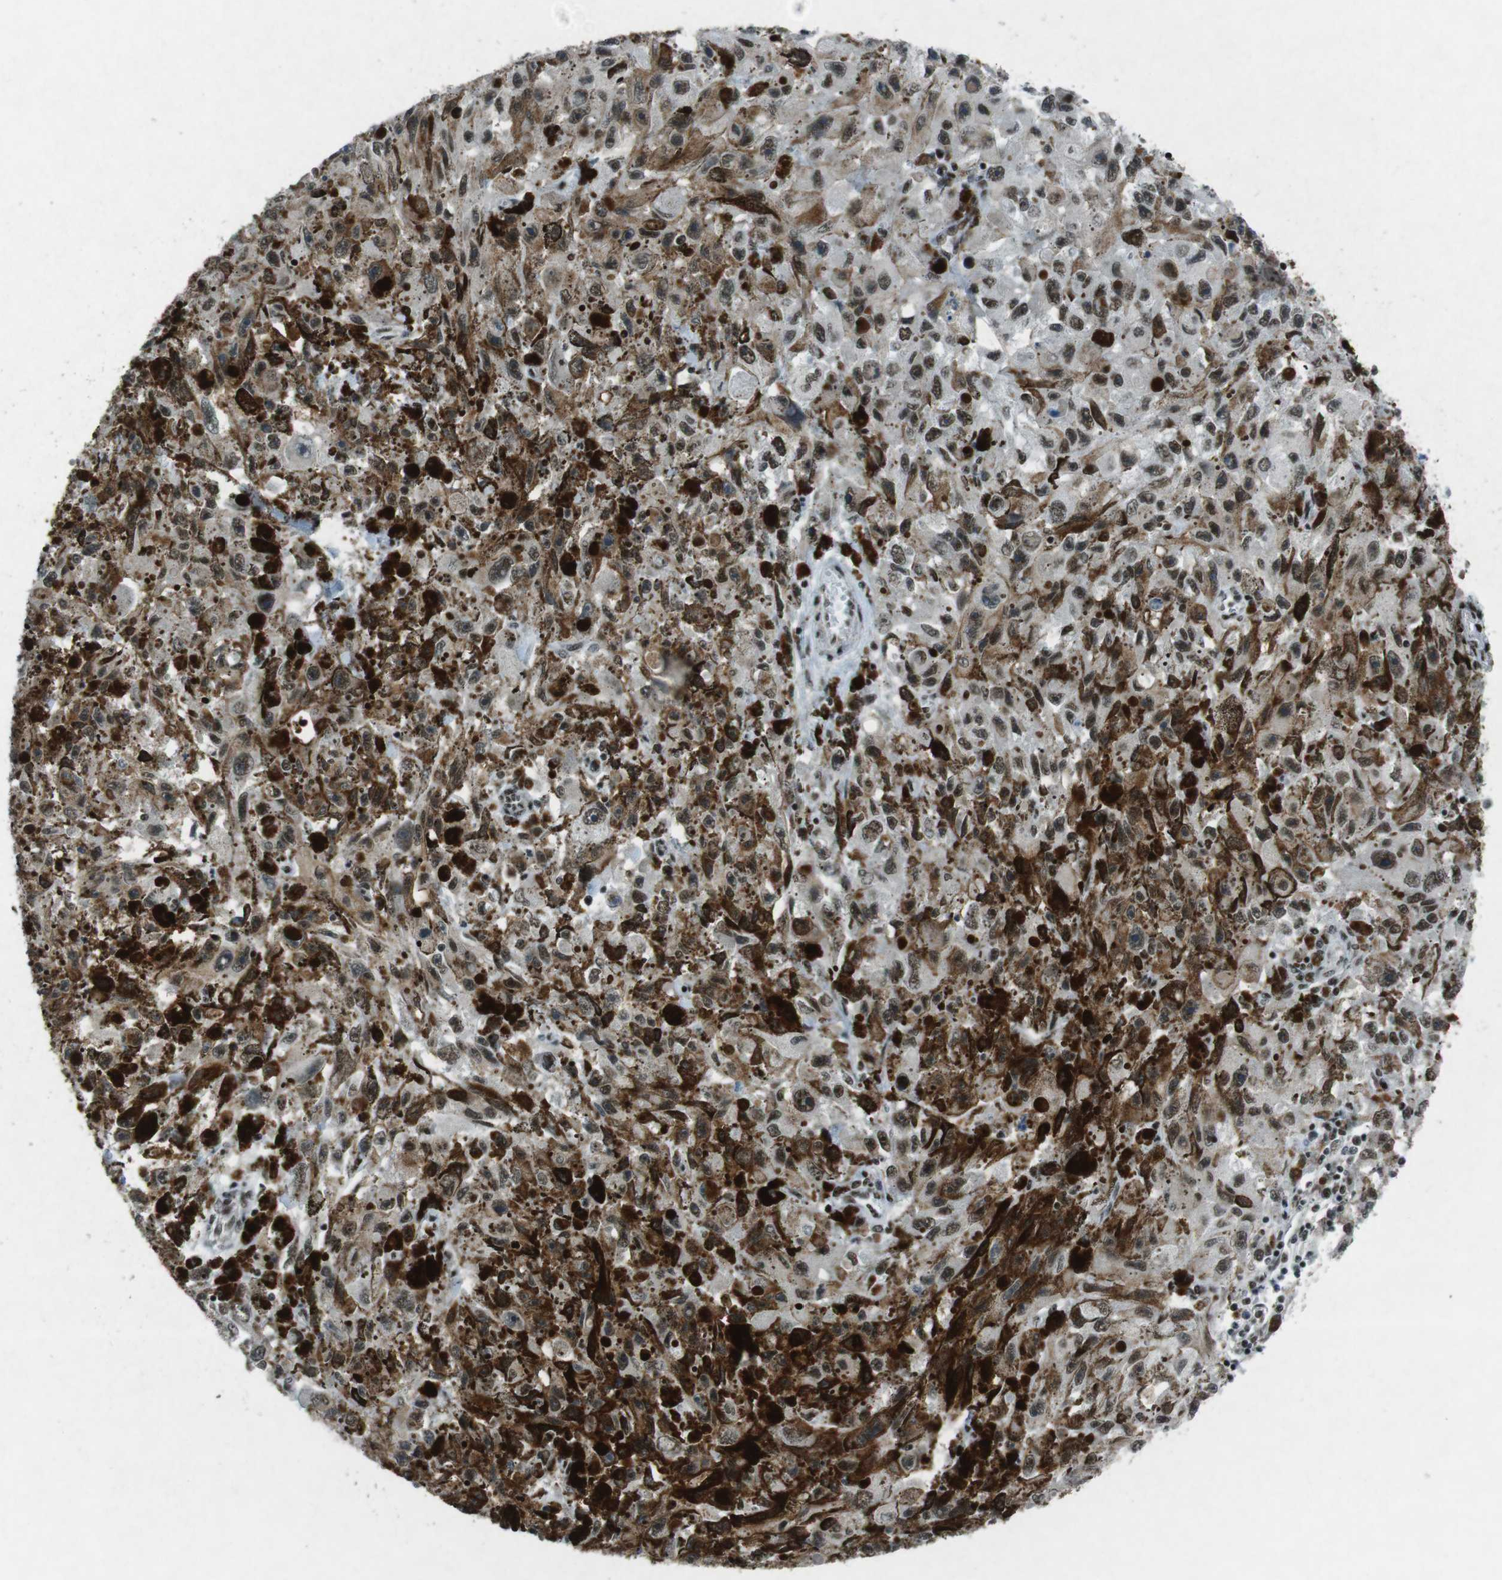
{"staining": {"intensity": "moderate", "quantity": ">75%", "location": "nuclear"}, "tissue": "melanoma", "cell_type": "Tumor cells", "image_type": "cancer", "snomed": [{"axis": "morphology", "description": "Malignant melanoma, NOS"}, {"axis": "topography", "description": "Skin"}], "caption": "Approximately >75% of tumor cells in malignant melanoma demonstrate moderate nuclear protein expression as visualized by brown immunohistochemical staining.", "gene": "TAF1", "patient": {"sex": "female", "age": 104}}